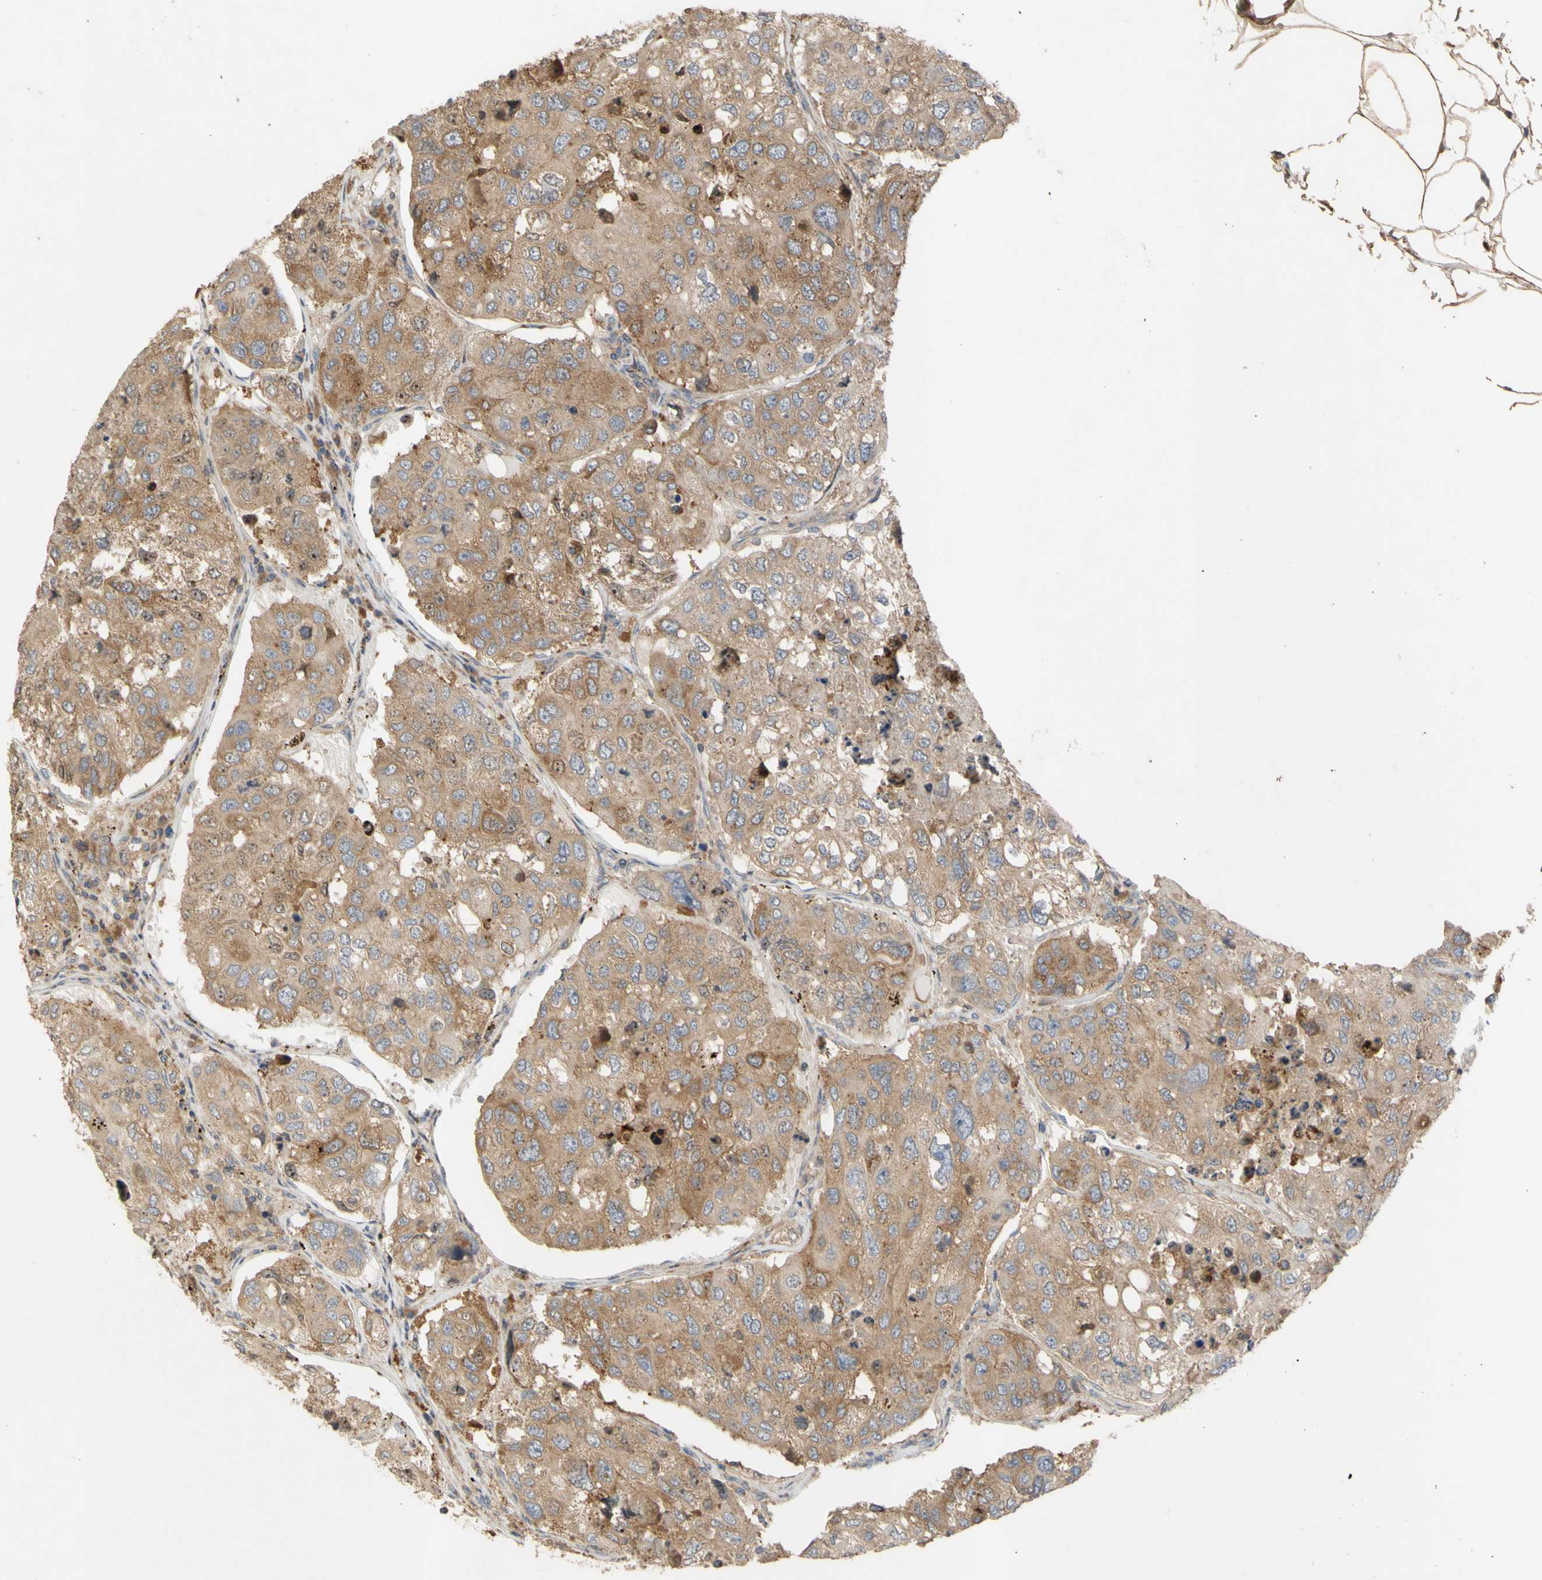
{"staining": {"intensity": "weak", "quantity": "25%-75%", "location": "cytoplasmic/membranous"}, "tissue": "urothelial cancer", "cell_type": "Tumor cells", "image_type": "cancer", "snomed": [{"axis": "morphology", "description": "Urothelial carcinoma, High grade"}, {"axis": "topography", "description": "Lymph node"}, {"axis": "topography", "description": "Urinary bladder"}], "caption": "Immunohistochemical staining of urothelial cancer displays weak cytoplasmic/membranous protein expression in about 25%-75% of tumor cells.", "gene": "EIF2S3", "patient": {"sex": "male", "age": 51}}